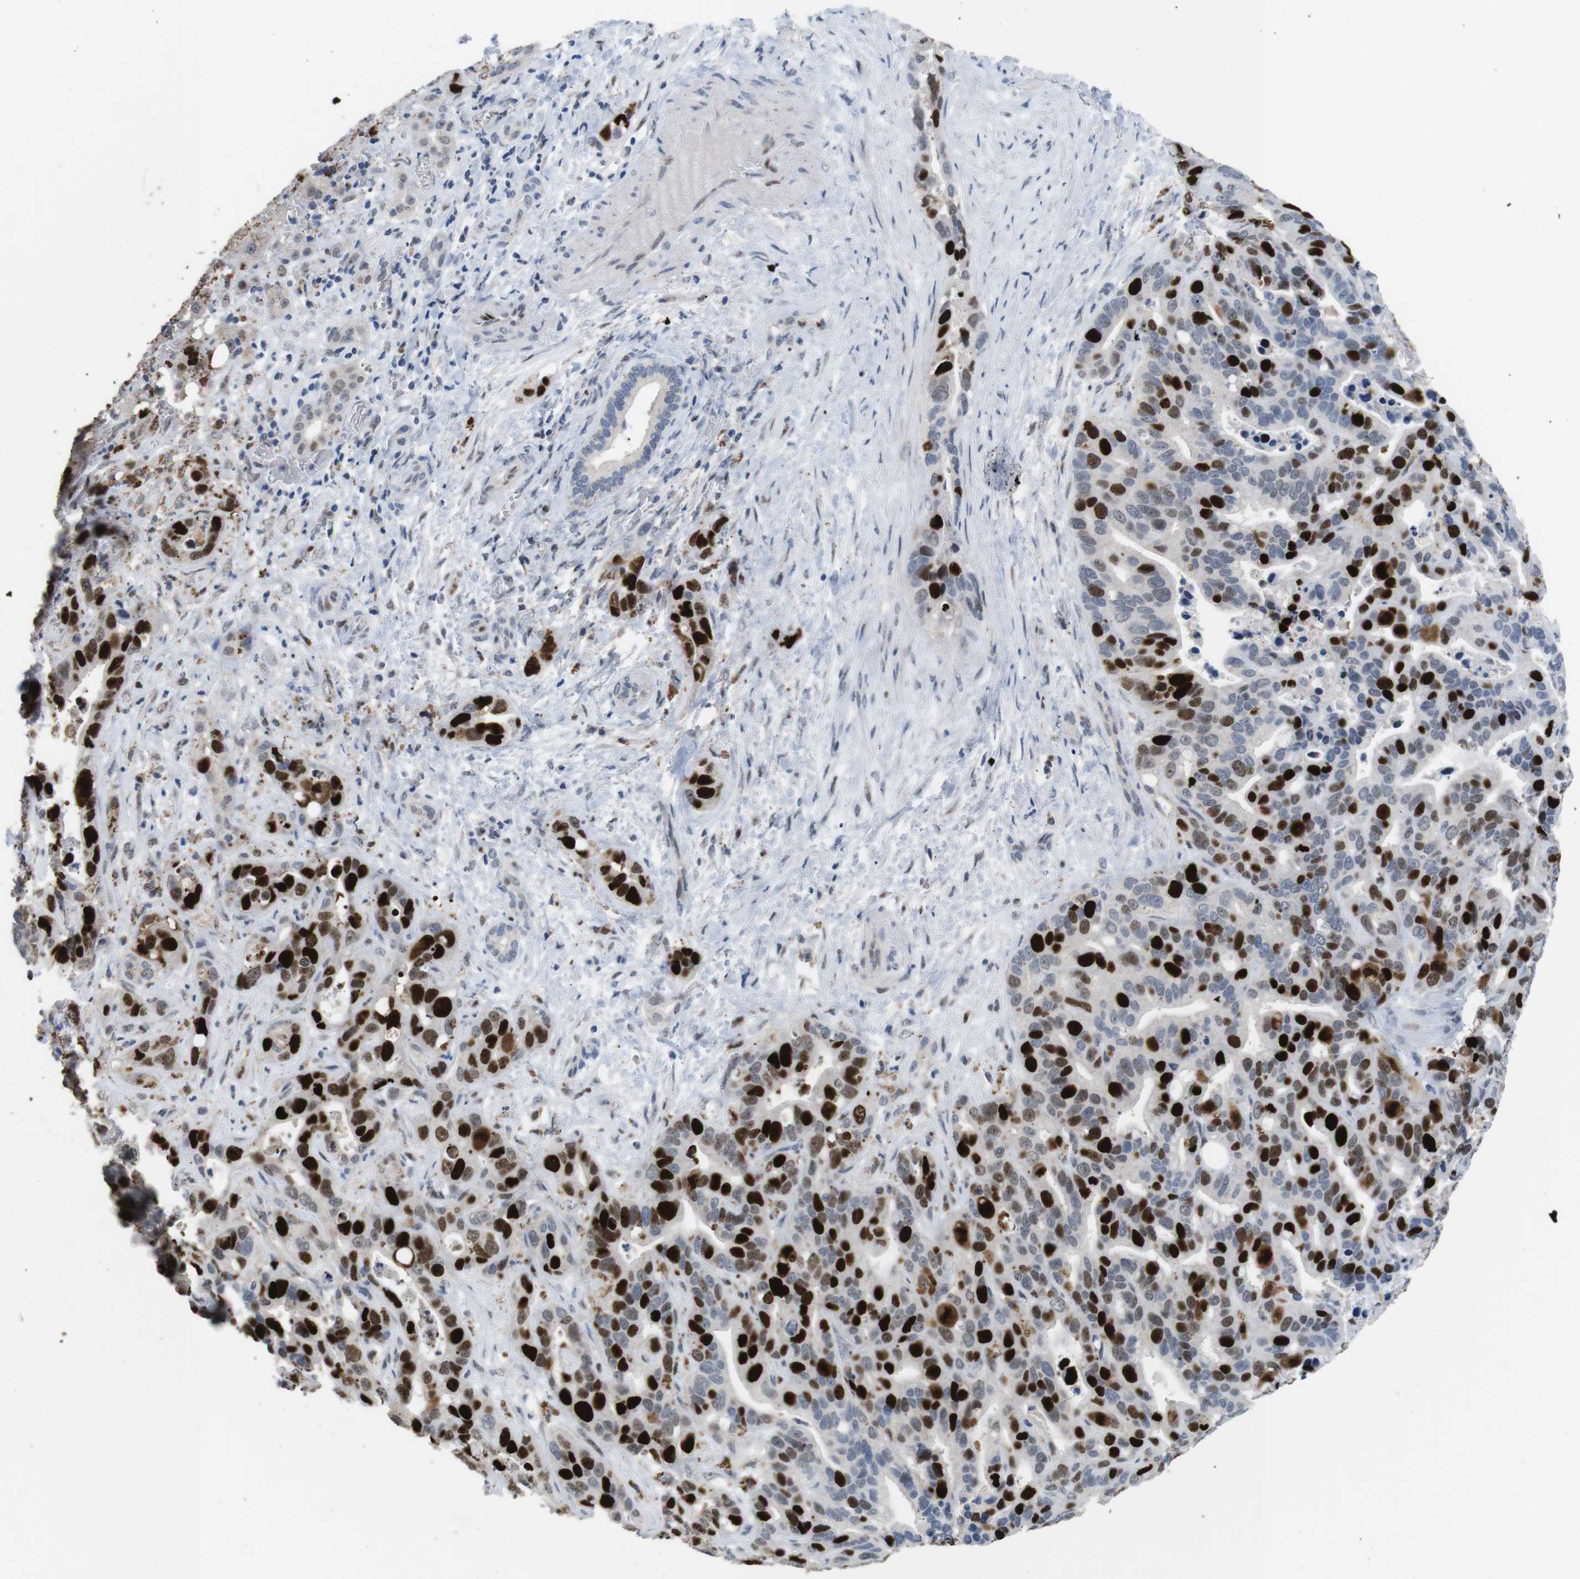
{"staining": {"intensity": "strong", "quantity": "25%-75%", "location": "nuclear"}, "tissue": "liver cancer", "cell_type": "Tumor cells", "image_type": "cancer", "snomed": [{"axis": "morphology", "description": "Cholangiocarcinoma"}, {"axis": "topography", "description": "Liver"}], "caption": "Immunohistochemical staining of human liver cancer (cholangiocarcinoma) reveals high levels of strong nuclear protein positivity in approximately 25%-75% of tumor cells. (DAB (3,3'-diaminobenzidine) IHC with brightfield microscopy, high magnification).", "gene": "KPNA2", "patient": {"sex": "female", "age": 65}}